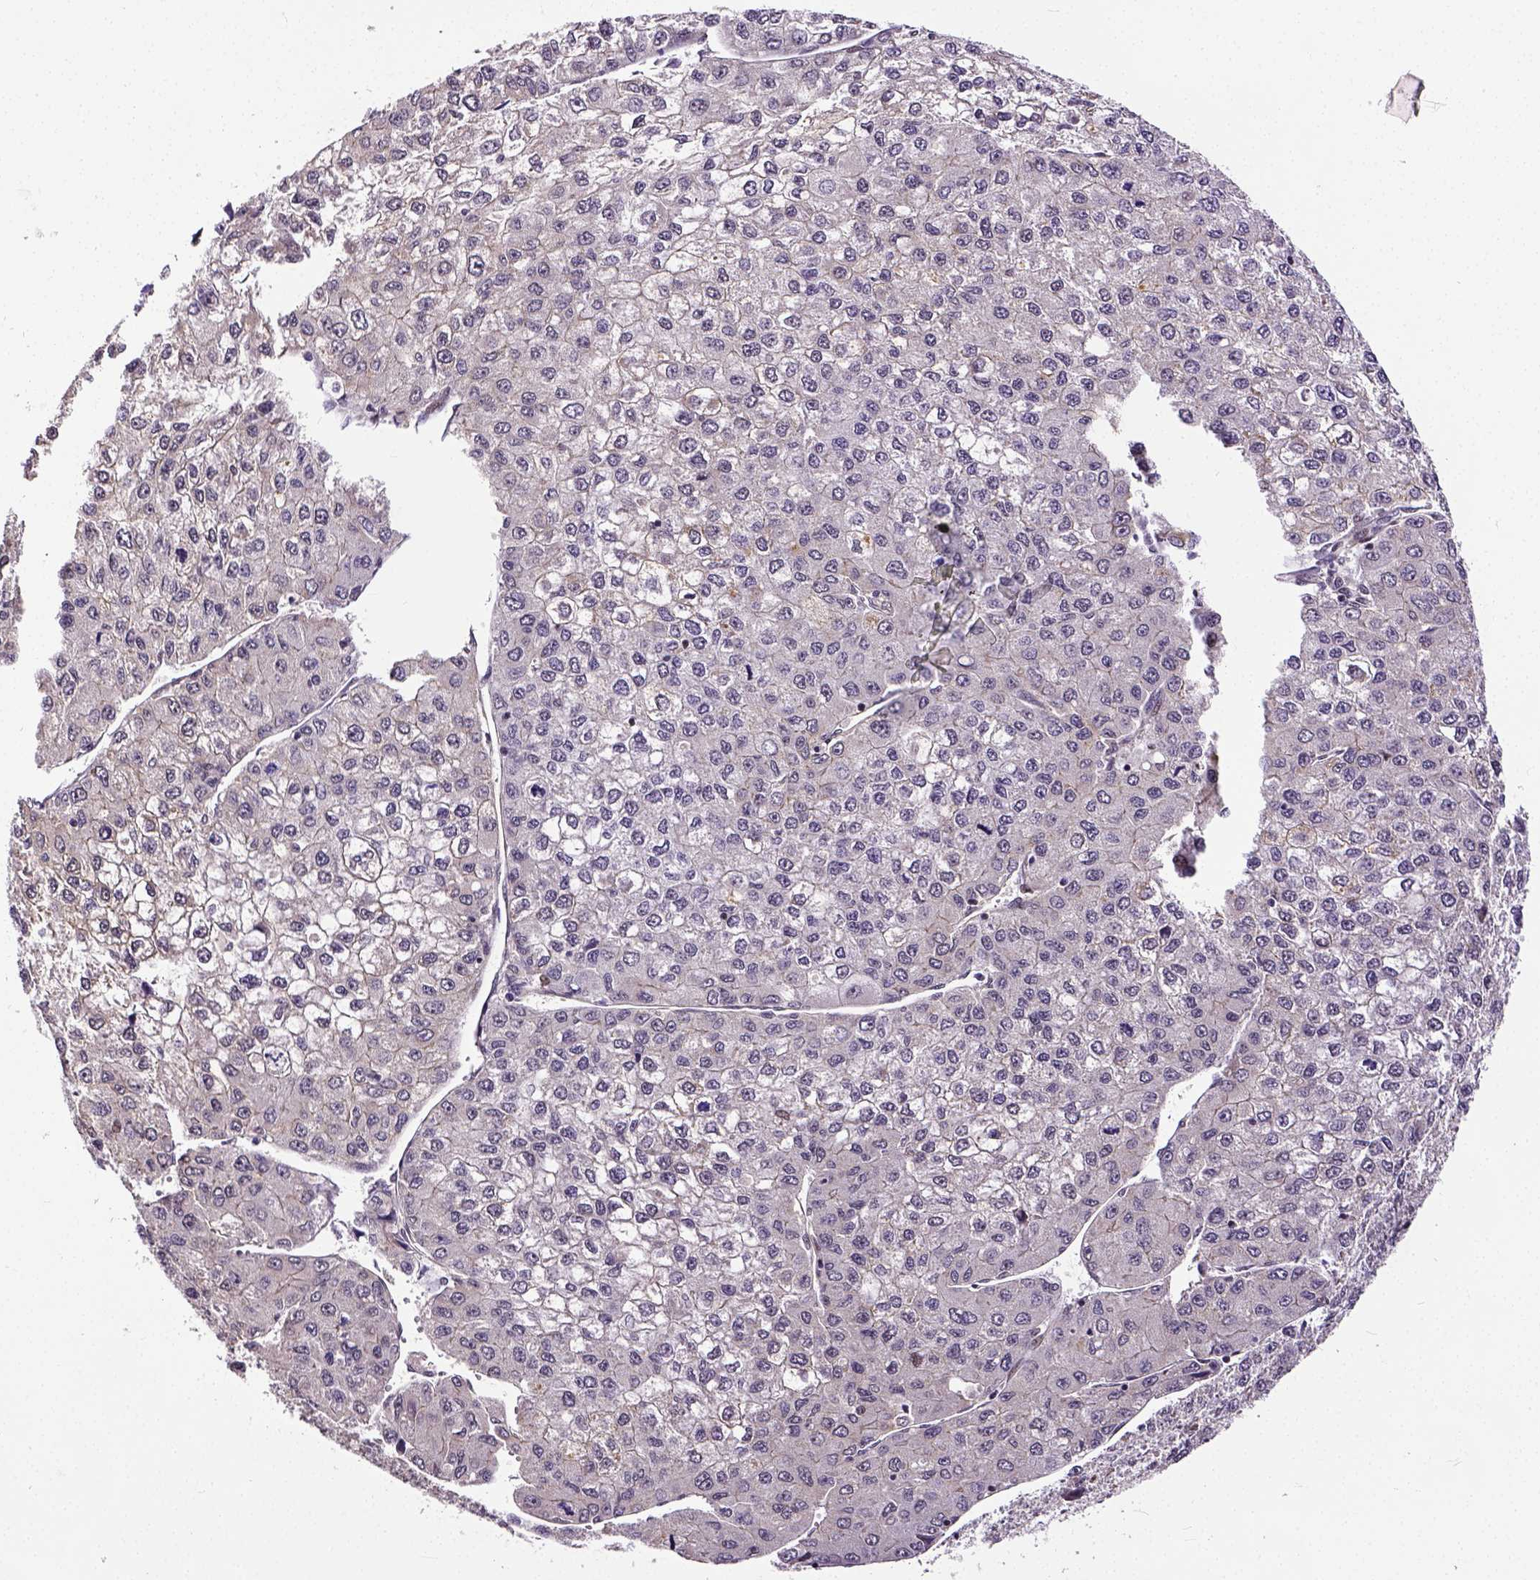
{"staining": {"intensity": "negative", "quantity": "none", "location": "none"}, "tissue": "liver cancer", "cell_type": "Tumor cells", "image_type": "cancer", "snomed": [{"axis": "morphology", "description": "Carcinoma, Hepatocellular, NOS"}, {"axis": "topography", "description": "Liver"}], "caption": "Immunohistochemistry image of human liver cancer stained for a protein (brown), which reveals no staining in tumor cells.", "gene": "DICER1", "patient": {"sex": "female", "age": 66}}